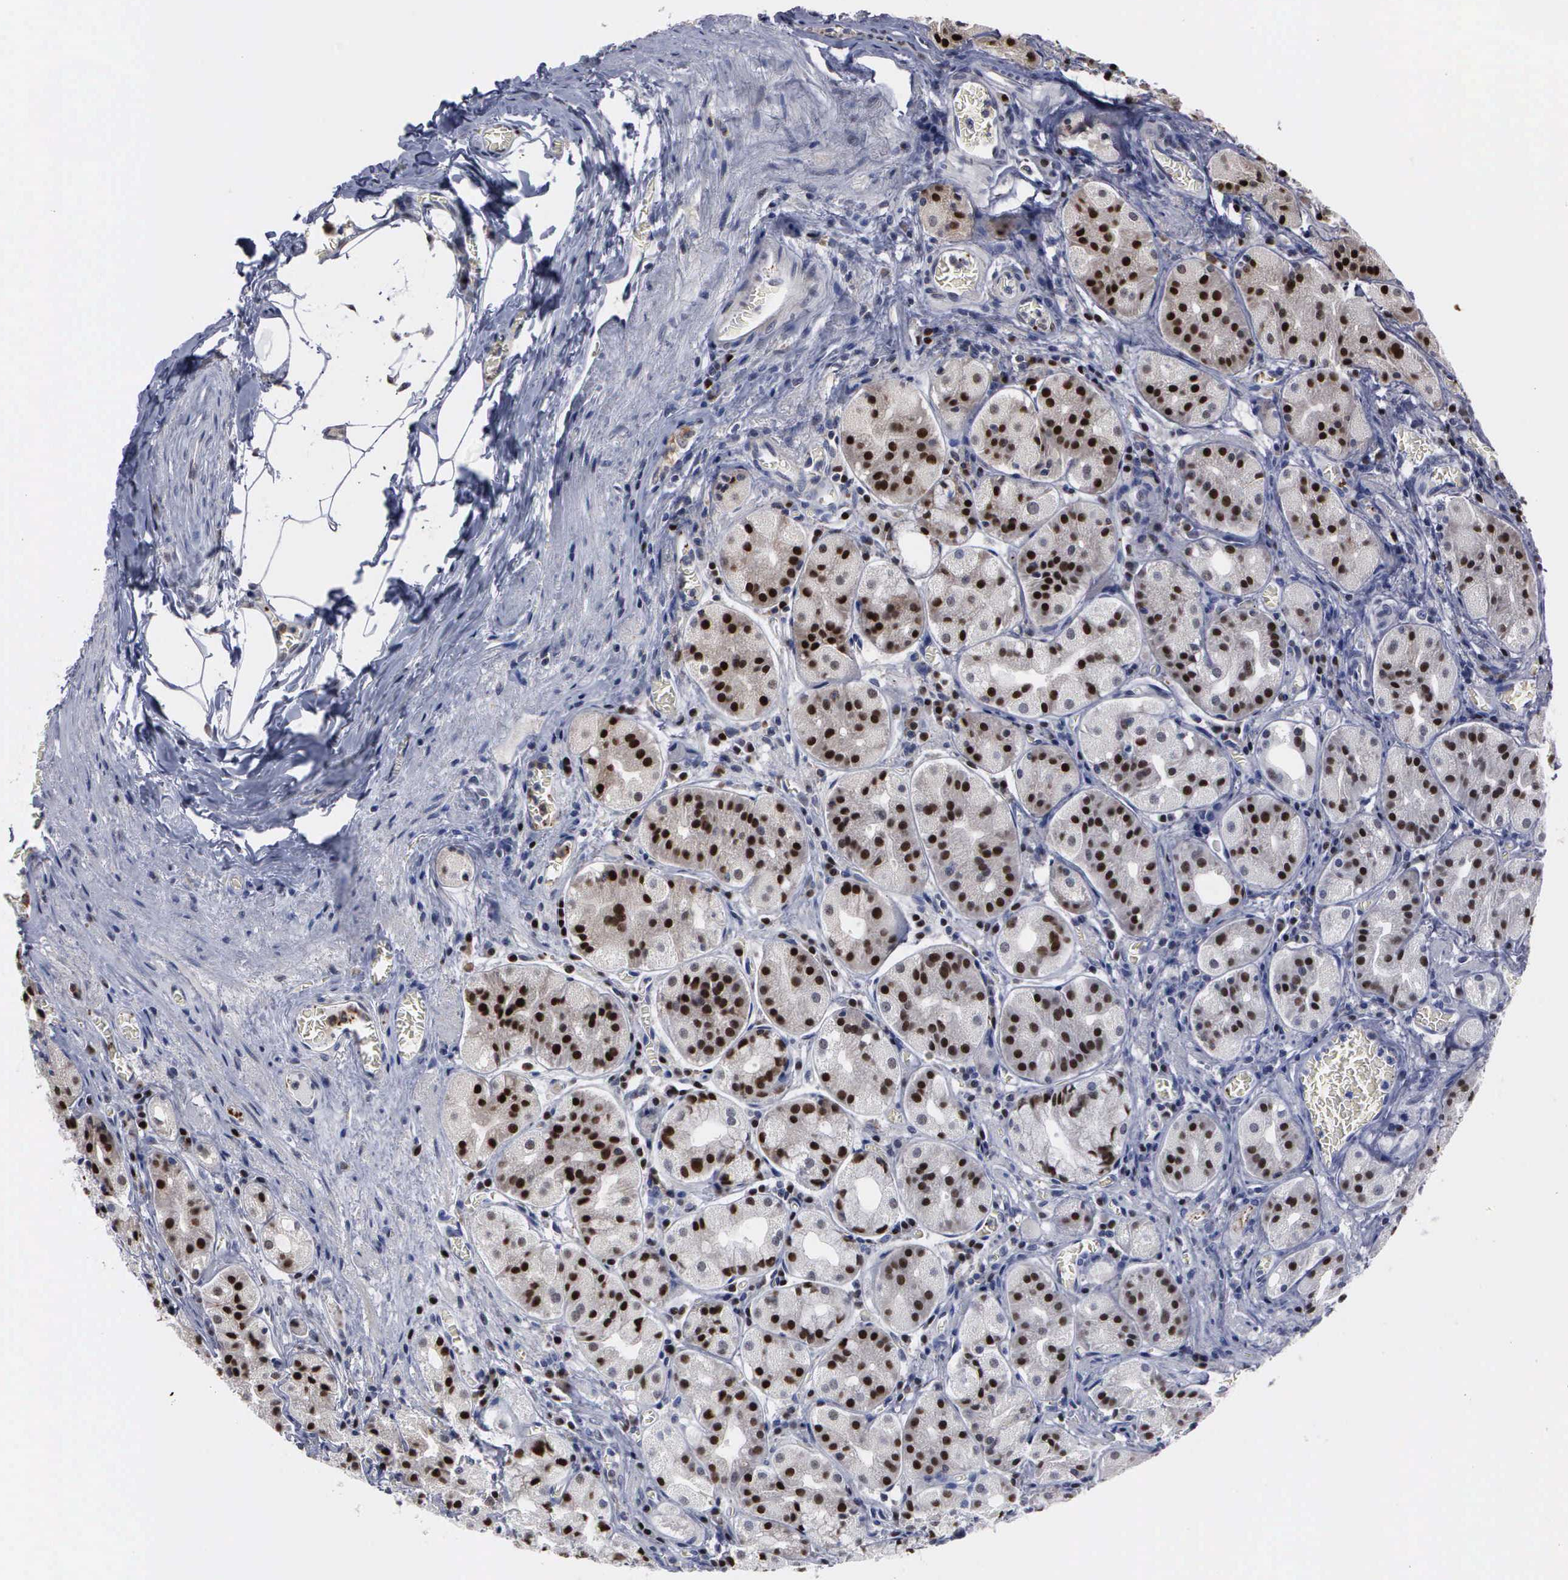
{"staining": {"intensity": "moderate", "quantity": ">75%", "location": "nuclear"}, "tissue": "stomach", "cell_type": "Glandular cells", "image_type": "normal", "snomed": [{"axis": "morphology", "description": "Normal tissue, NOS"}, {"axis": "topography", "description": "Stomach, lower"}], "caption": "Immunohistochemical staining of unremarkable stomach displays >75% levels of moderate nuclear protein staining in approximately >75% of glandular cells. The staining is performed using DAB brown chromogen to label protein expression. The nuclei are counter-stained blue using hematoxylin.", "gene": "TRMT5", "patient": {"sex": "male", "age": 58}}